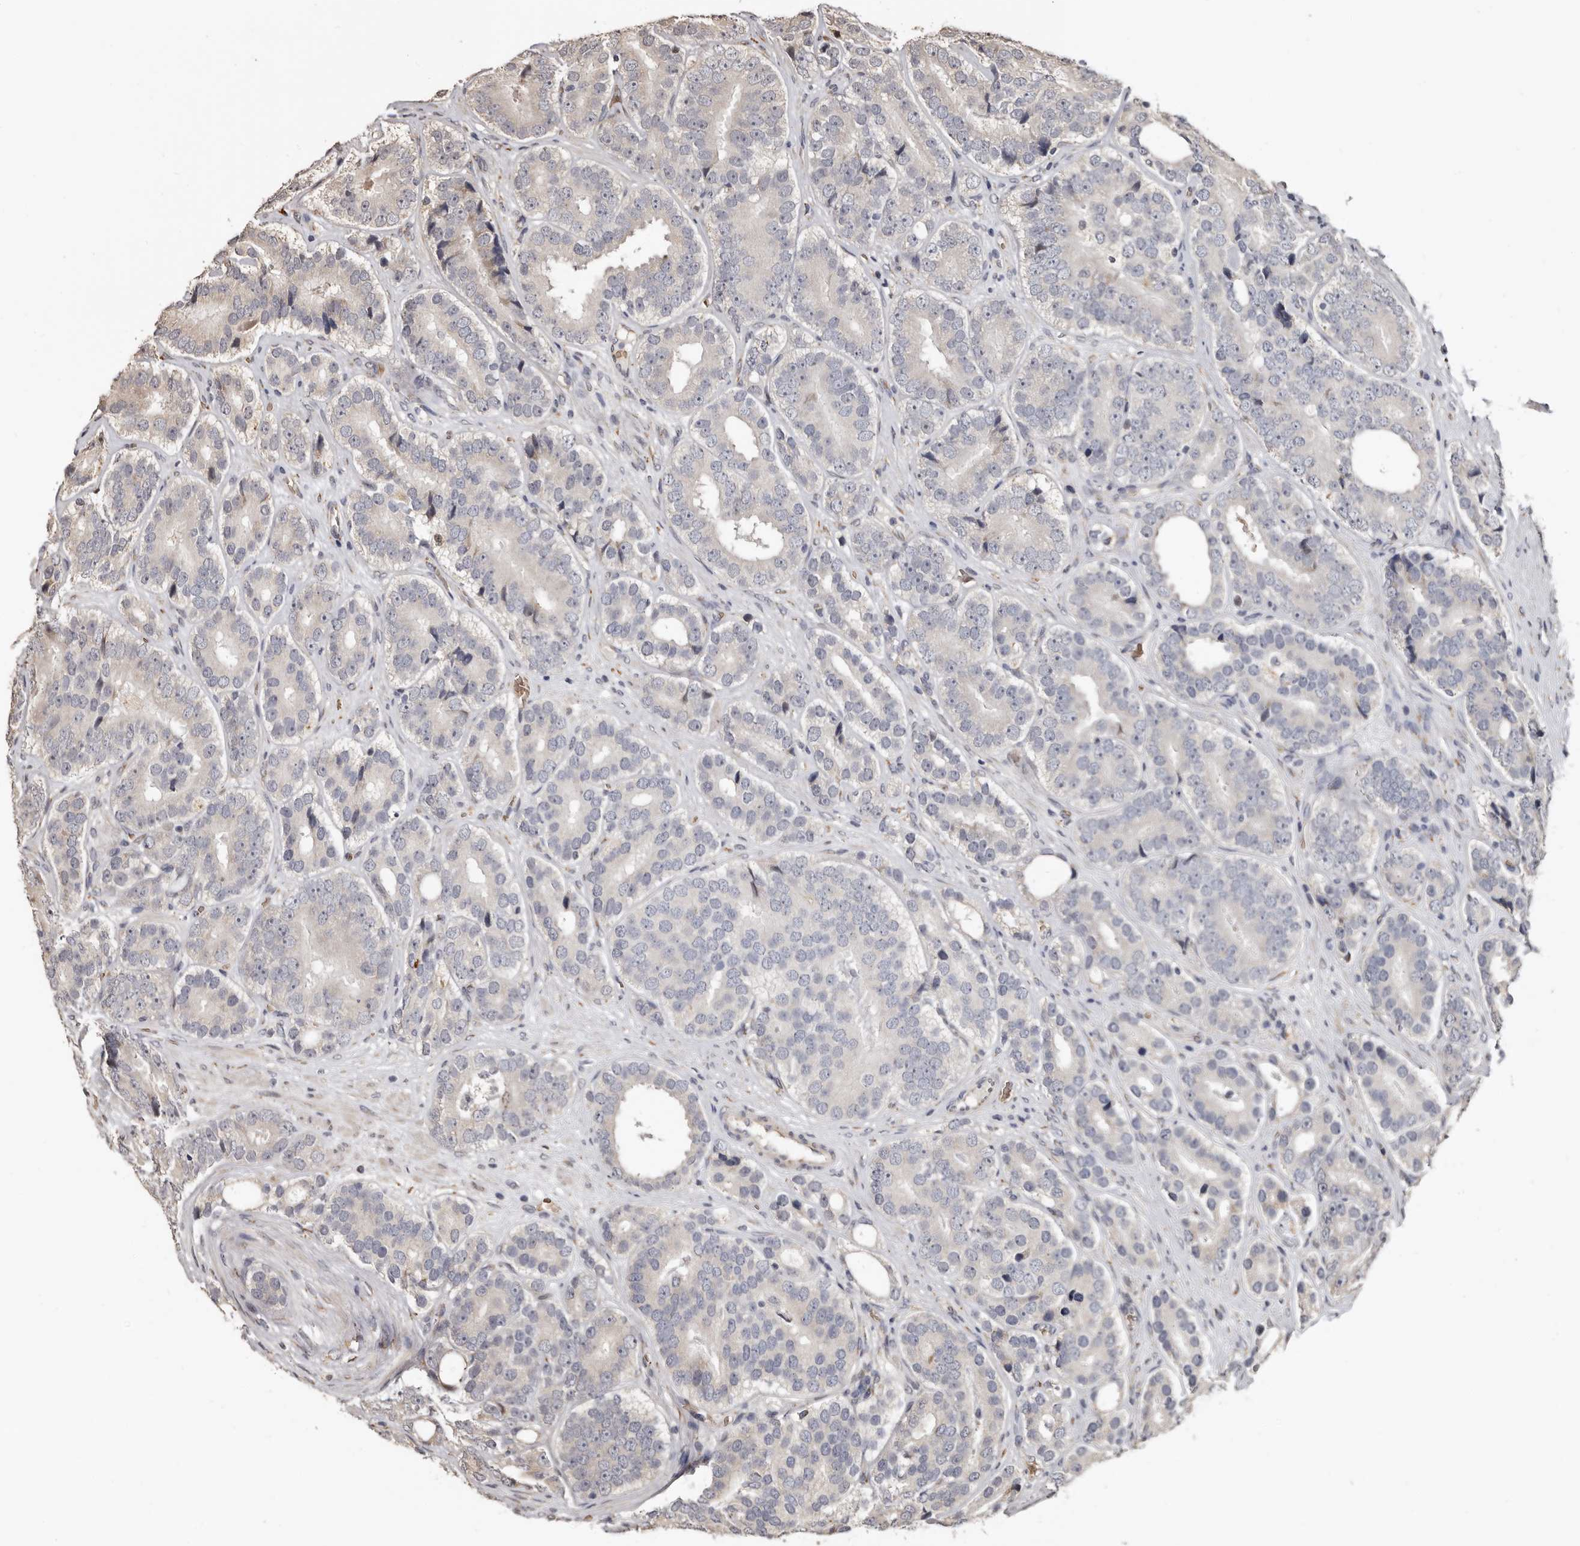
{"staining": {"intensity": "weak", "quantity": "<25%", "location": "cytoplasmic/membranous"}, "tissue": "prostate cancer", "cell_type": "Tumor cells", "image_type": "cancer", "snomed": [{"axis": "morphology", "description": "Adenocarcinoma, High grade"}, {"axis": "topography", "description": "Prostate"}], "caption": "High-grade adenocarcinoma (prostate) stained for a protein using immunohistochemistry exhibits no positivity tumor cells.", "gene": "ENTREP1", "patient": {"sex": "male", "age": 56}}